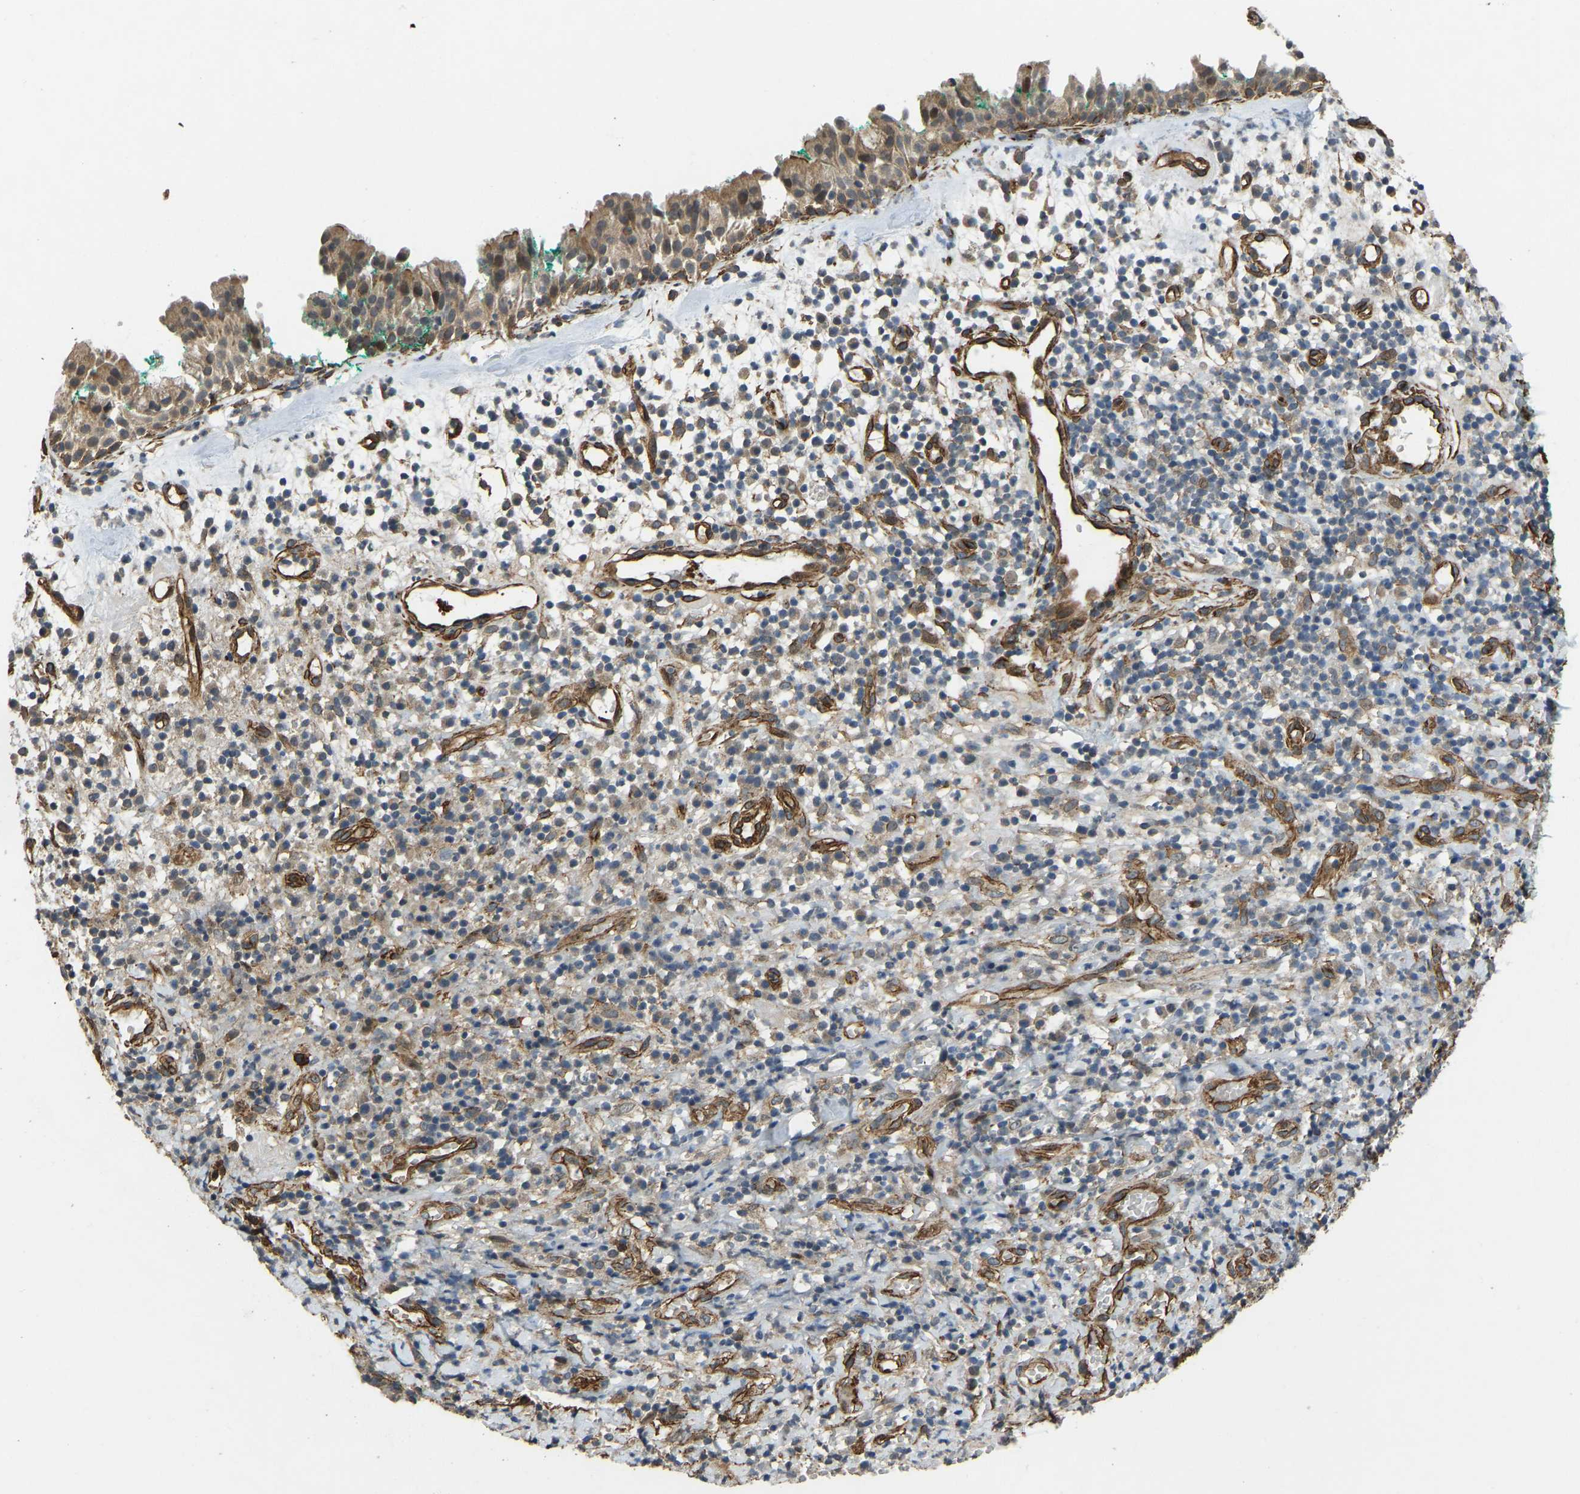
{"staining": {"intensity": "moderate", "quantity": ">75%", "location": "cytoplasmic/membranous"}, "tissue": "nasopharynx", "cell_type": "Respiratory epithelial cells", "image_type": "normal", "snomed": [{"axis": "morphology", "description": "Normal tissue, NOS"}, {"axis": "morphology", "description": "Basal cell carcinoma"}, {"axis": "topography", "description": "Cartilage tissue"}, {"axis": "topography", "description": "Nasopharynx"}, {"axis": "topography", "description": "Oral tissue"}], "caption": "Protein staining of benign nasopharynx shows moderate cytoplasmic/membranous expression in approximately >75% of respiratory epithelial cells. Nuclei are stained in blue.", "gene": "NMB", "patient": {"sex": "female", "age": 77}}